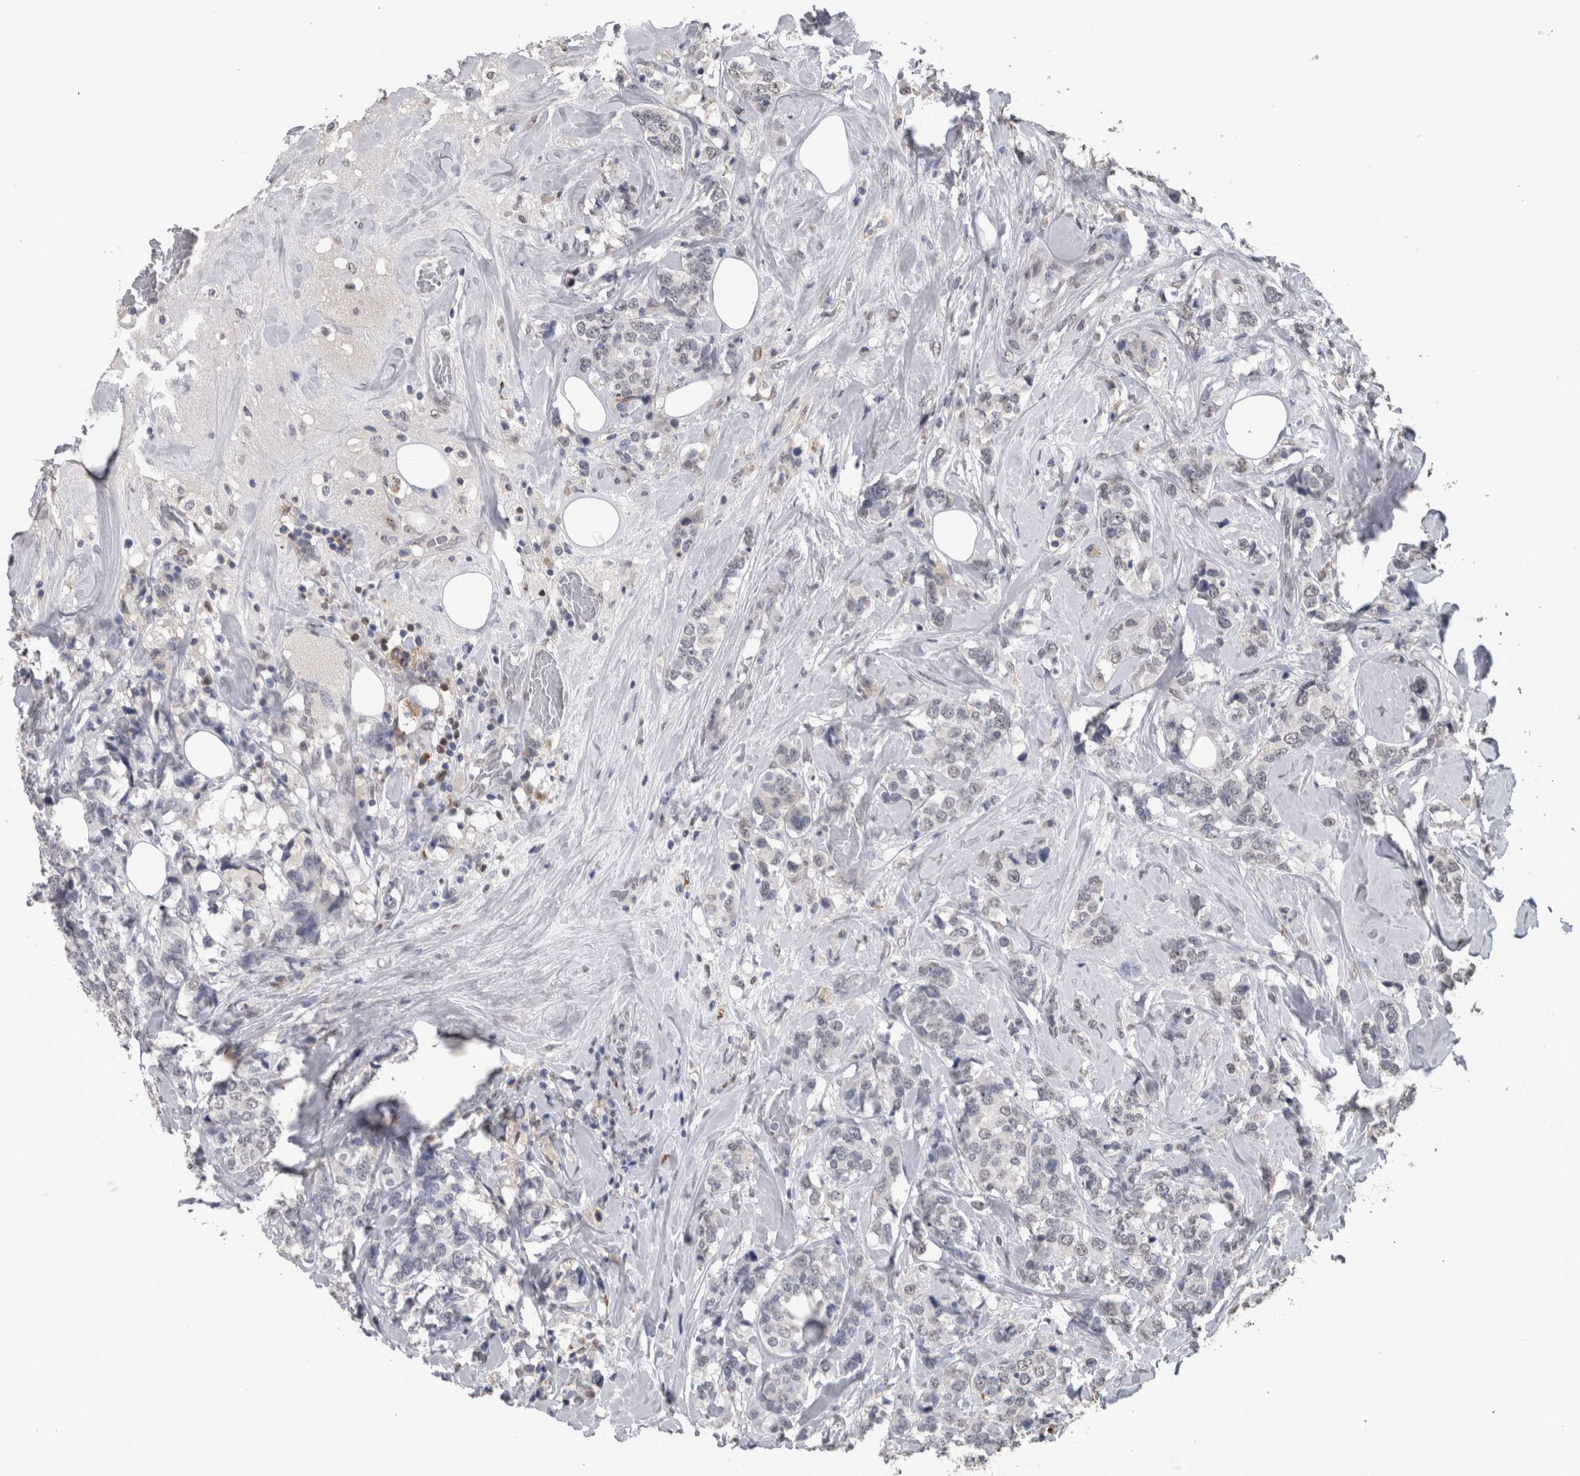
{"staining": {"intensity": "negative", "quantity": "none", "location": "none"}, "tissue": "breast cancer", "cell_type": "Tumor cells", "image_type": "cancer", "snomed": [{"axis": "morphology", "description": "Lobular carcinoma"}, {"axis": "topography", "description": "Breast"}], "caption": "High magnification brightfield microscopy of lobular carcinoma (breast) stained with DAB (brown) and counterstained with hematoxylin (blue): tumor cells show no significant positivity. (DAB immunohistochemistry visualized using brightfield microscopy, high magnification).", "gene": "PAX5", "patient": {"sex": "female", "age": 59}}